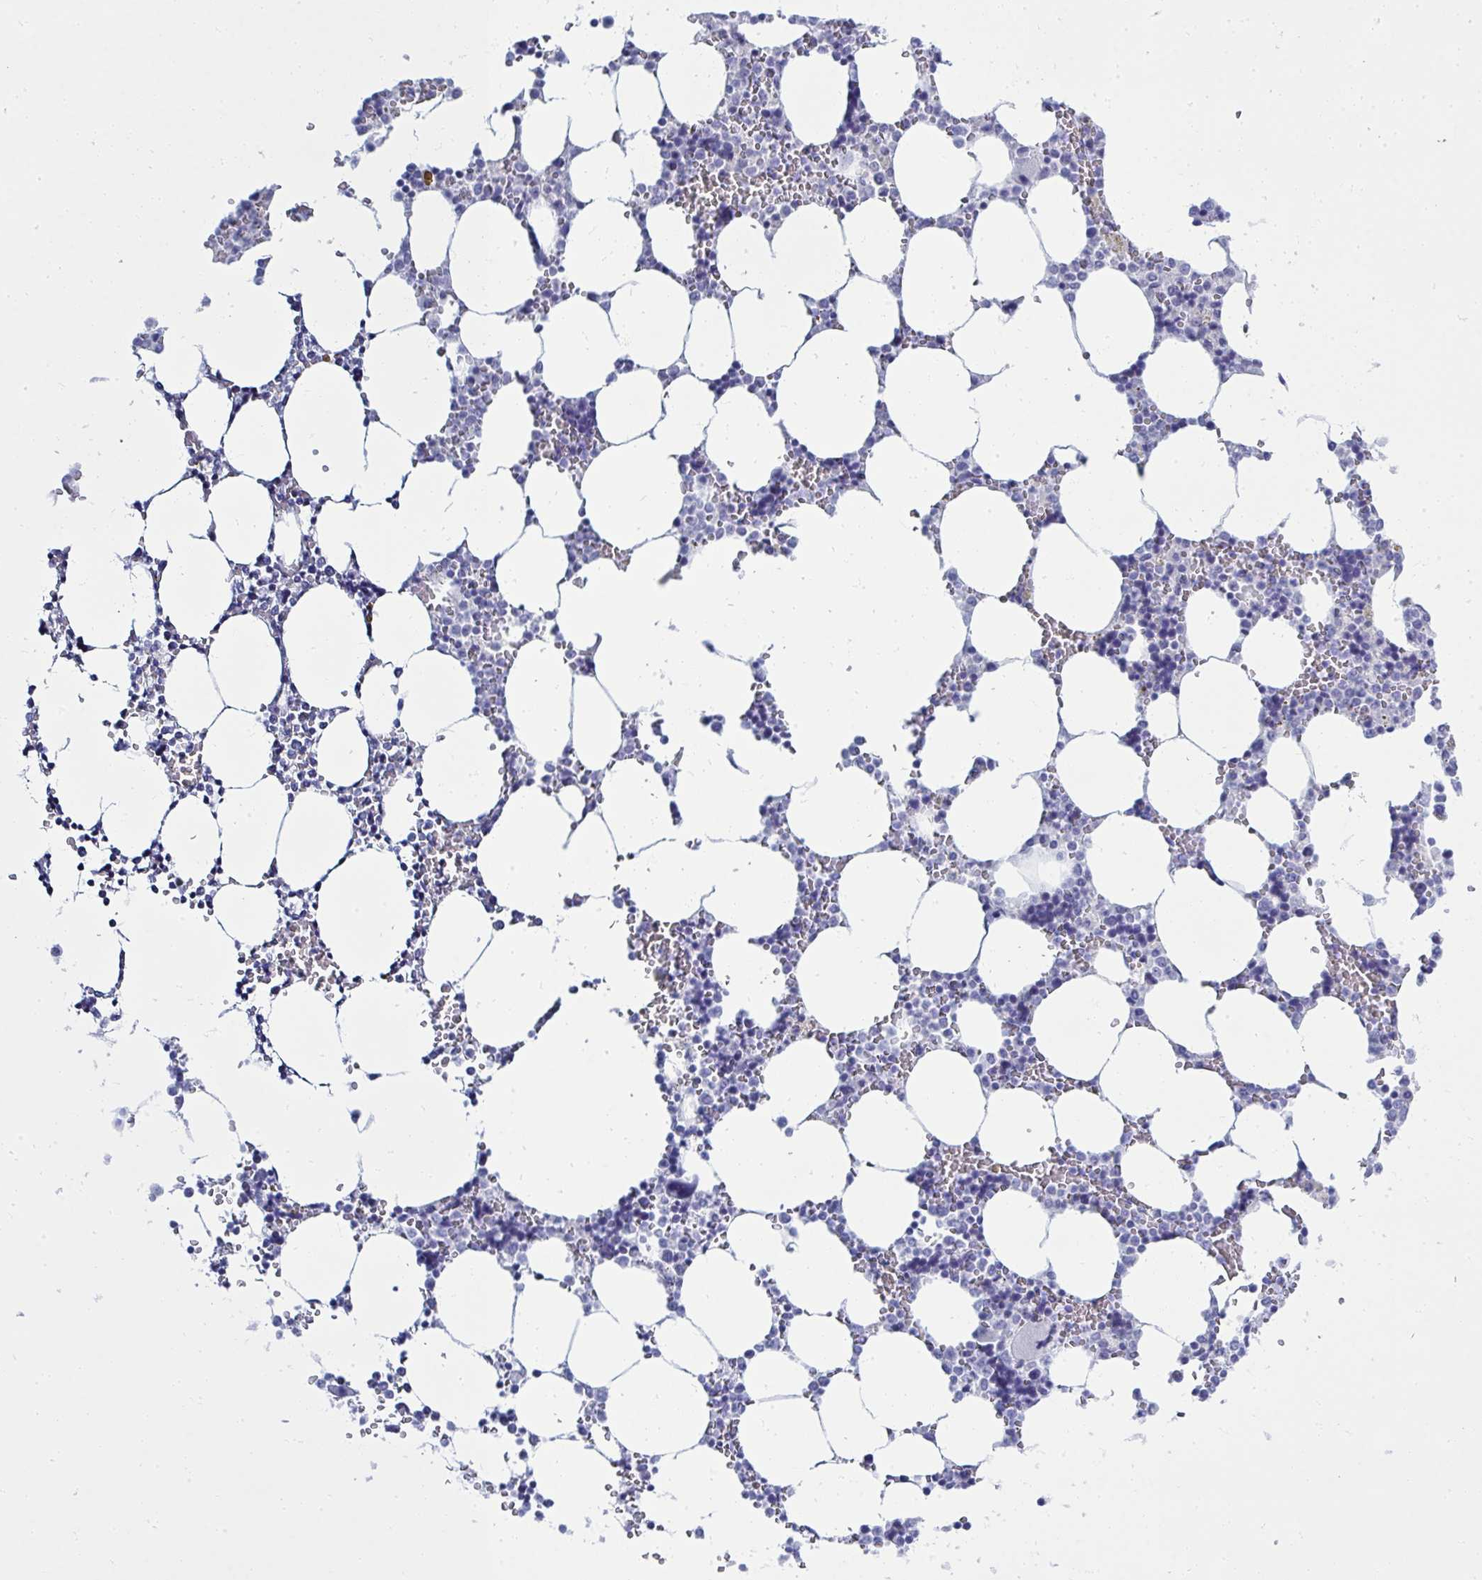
{"staining": {"intensity": "negative", "quantity": "none", "location": "none"}, "tissue": "bone marrow", "cell_type": "Hematopoietic cells", "image_type": "normal", "snomed": [{"axis": "morphology", "description": "Normal tissue, NOS"}, {"axis": "topography", "description": "Bone marrow"}], "caption": "This is a micrograph of immunohistochemistry staining of benign bone marrow, which shows no staining in hematopoietic cells. (DAB (3,3'-diaminobenzidine) immunohistochemistry (IHC) with hematoxylin counter stain).", "gene": "QDPR", "patient": {"sex": "male", "age": 64}}